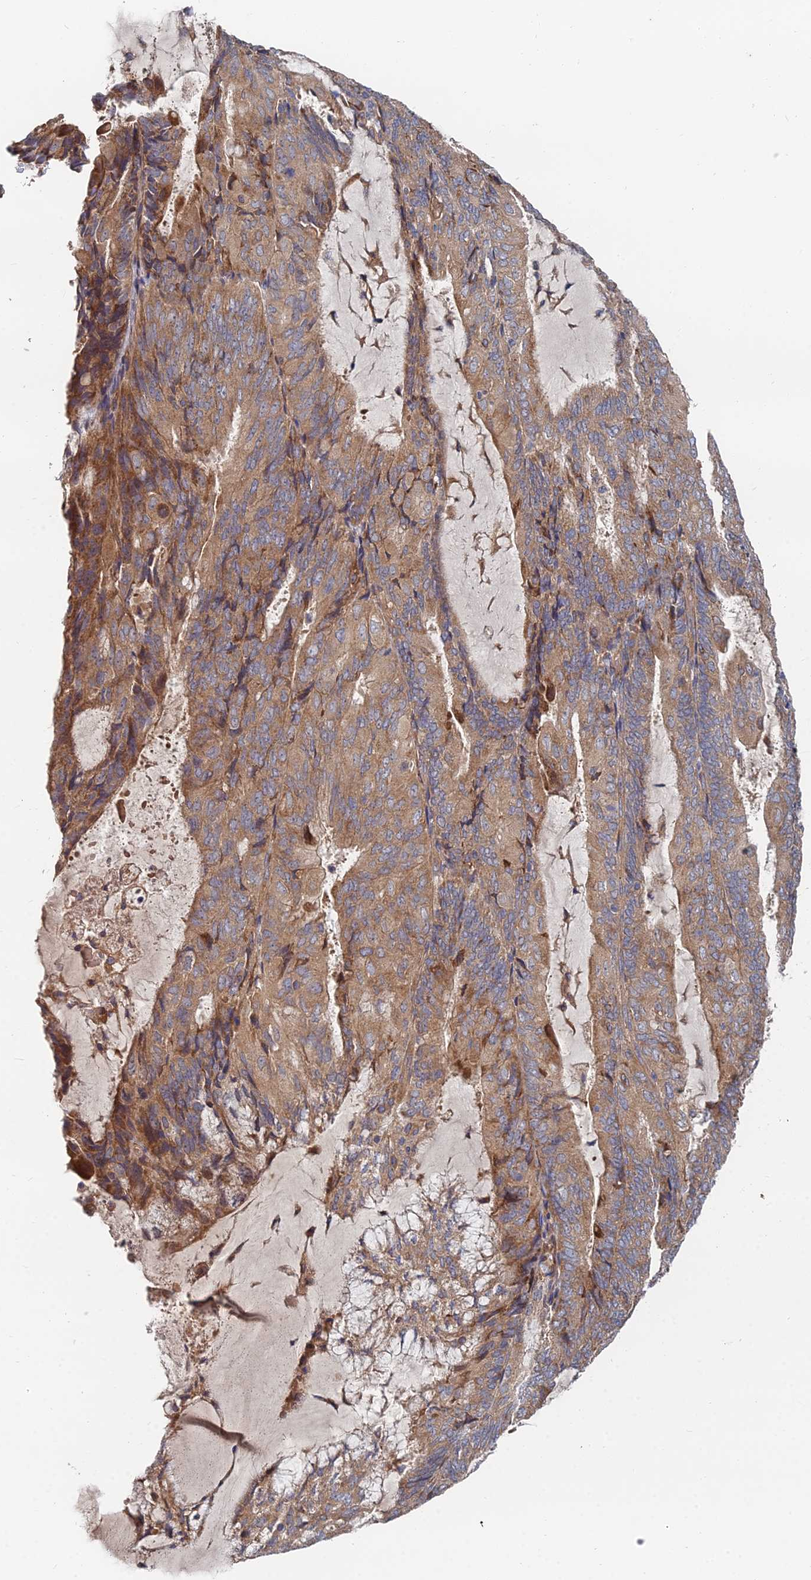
{"staining": {"intensity": "moderate", "quantity": ">75%", "location": "cytoplasmic/membranous"}, "tissue": "endometrial cancer", "cell_type": "Tumor cells", "image_type": "cancer", "snomed": [{"axis": "morphology", "description": "Adenocarcinoma, NOS"}, {"axis": "topography", "description": "Endometrium"}], "caption": "Moderate cytoplasmic/membranous positivity for a protein is present in about >75% of tumor cells of endometrial cancer using IHC.", "gene": "CCZ1", "patient": {"sex": "female", "age": 81}}